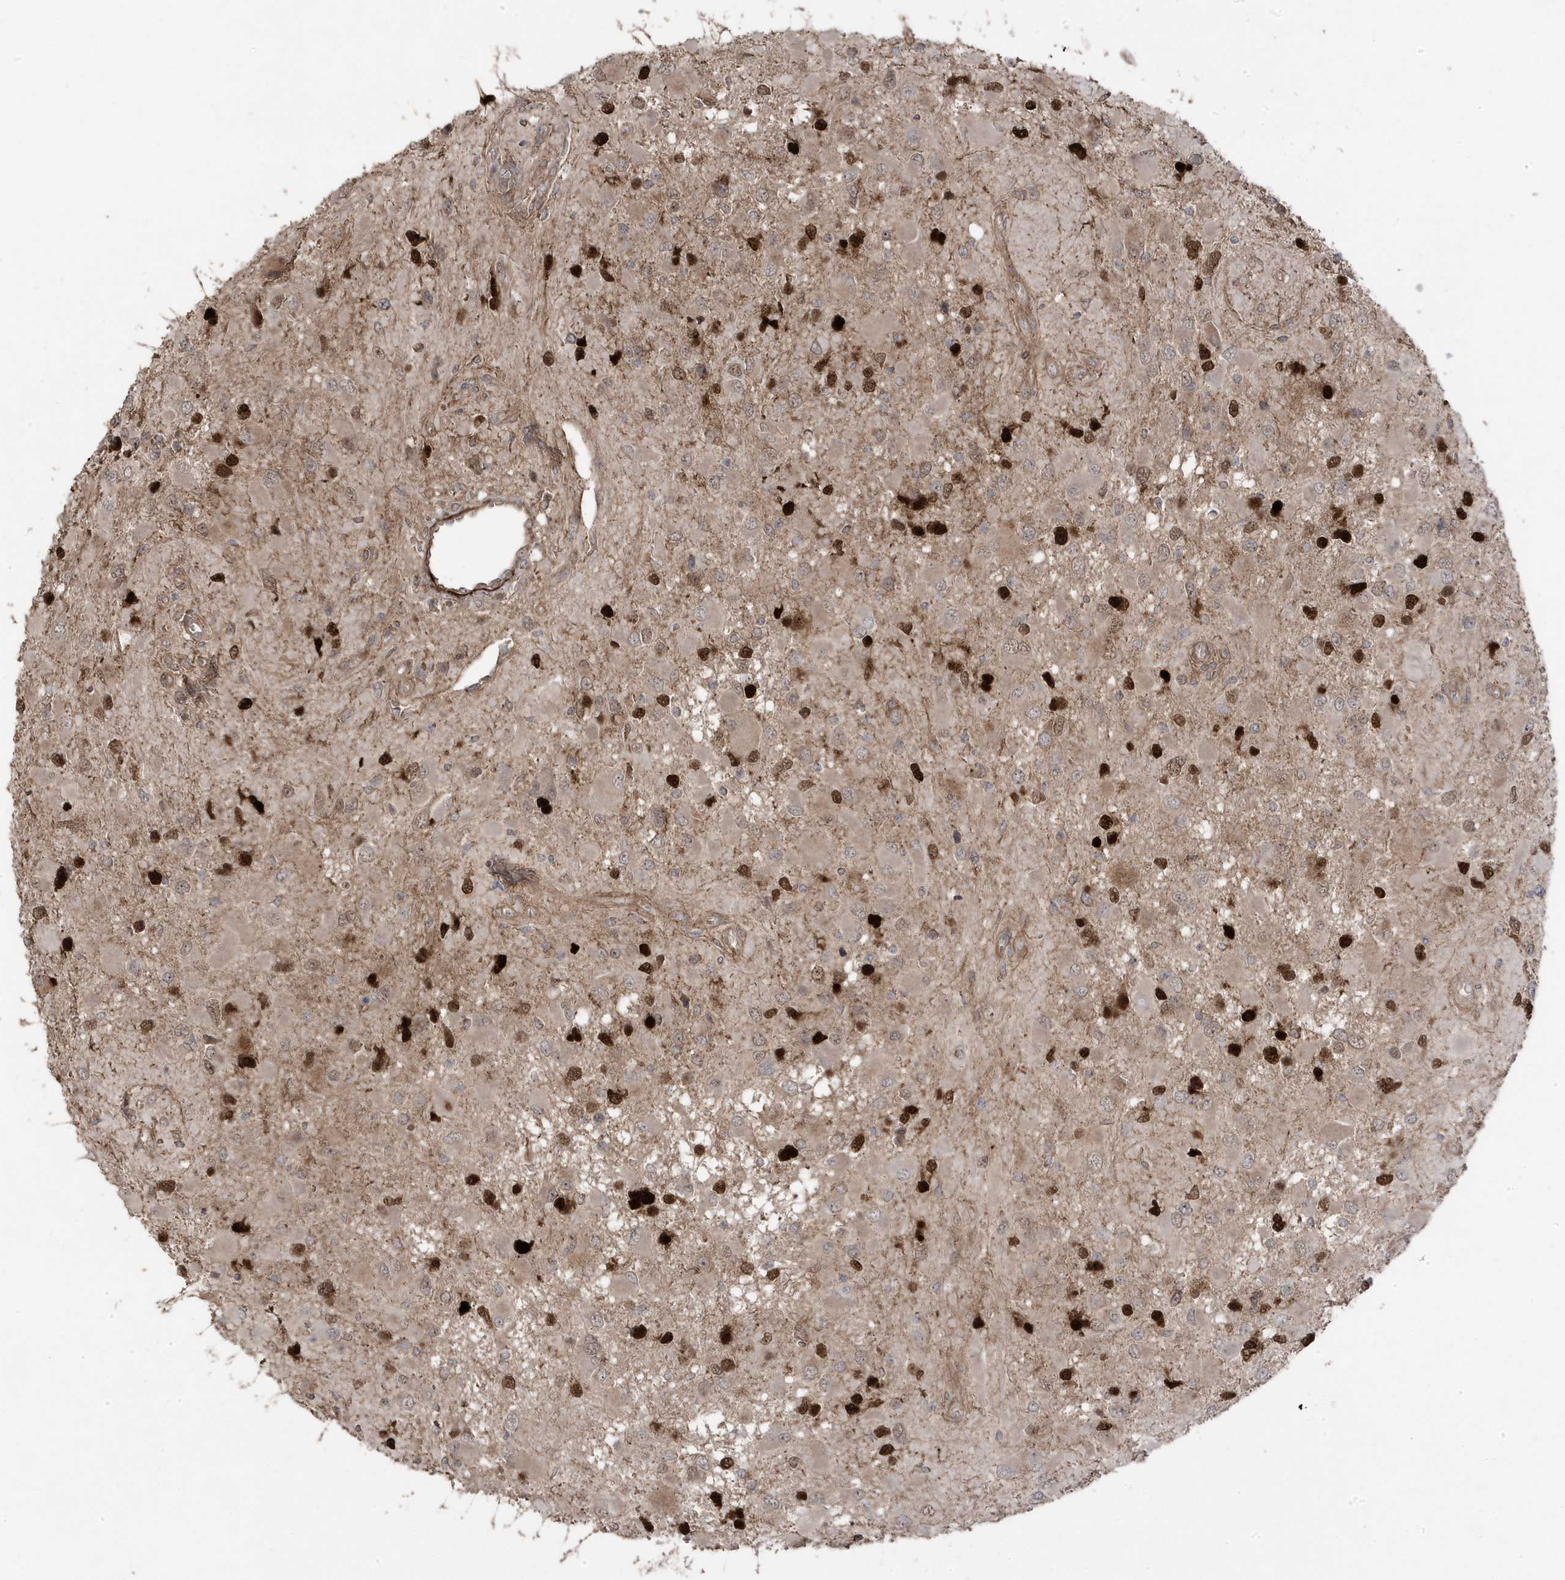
{"staining": {"intensity": "moderate", "quantity": "25%-75%", "location": "nuclear"}, "tissue": "glioma", "cell_type": "Tumor cells", "image_type": "cancer", "snomed": [{"axis": "morphology", "description": "Glioma, malignant, High grade"}, {"axis": "topography", "description": "Brain"}], "caption": "The histopathology image reveals immunohistochemical staining of malignant glioma (high-grade). There is moderate nuclear staining is appreciated in about 25%-75% of tumor cells.", "gene": "CETN3", "patient": {"sex": "male", "age": 53}}